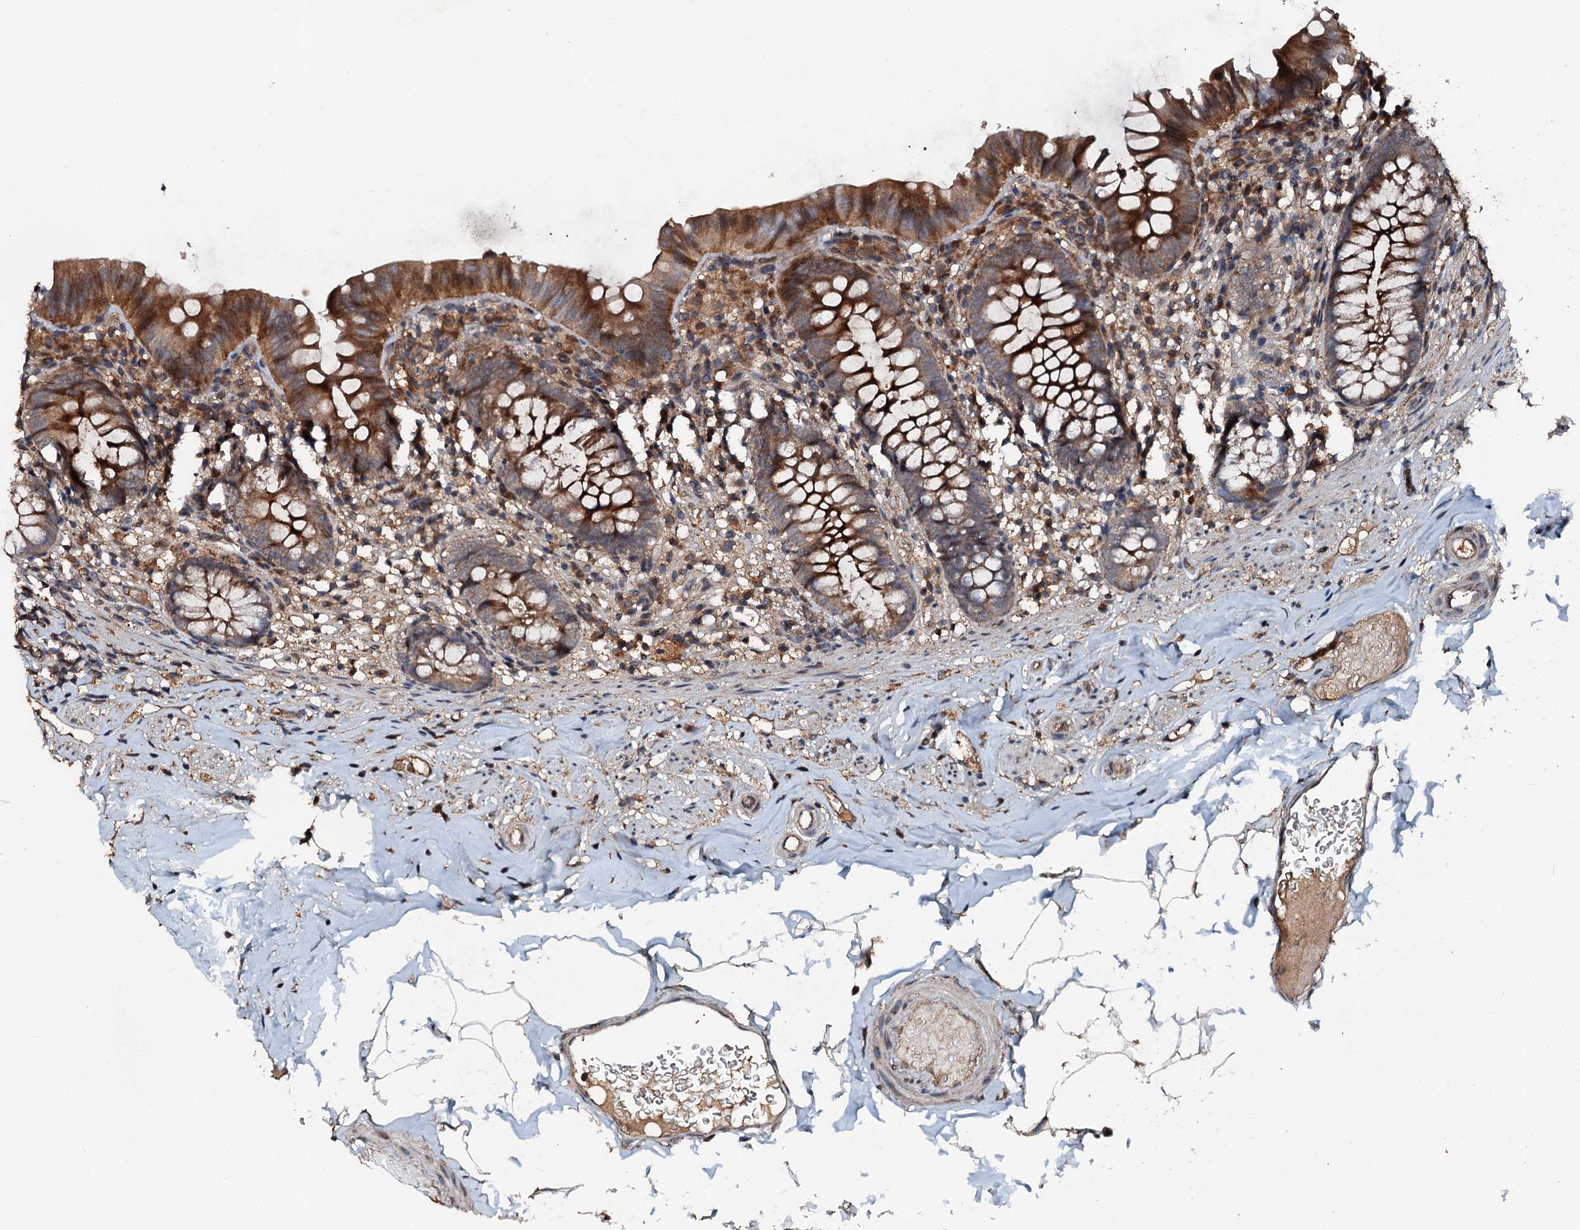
{"staining": {"intensity": "moderate", "quantity": ">75%", "location": "cytoplasmic/membranous"}, "tissue": "appendix", "cell_type": "Glandular cells", "image_type": "normal", "snomed": [{"axis": "morphology", "description": "Normal tissue, NOS"}, {"axis": "topography", "description": "Appendix"}], "caption": "Unremarkable appendix was stained to show a protein in brown. There is medium levels of moderate cytoplasmic/membranous positivity in about >75% of glandular cells.", "gene": "FLYWCH1", "patient": {"sex": "male", "age": 55}}